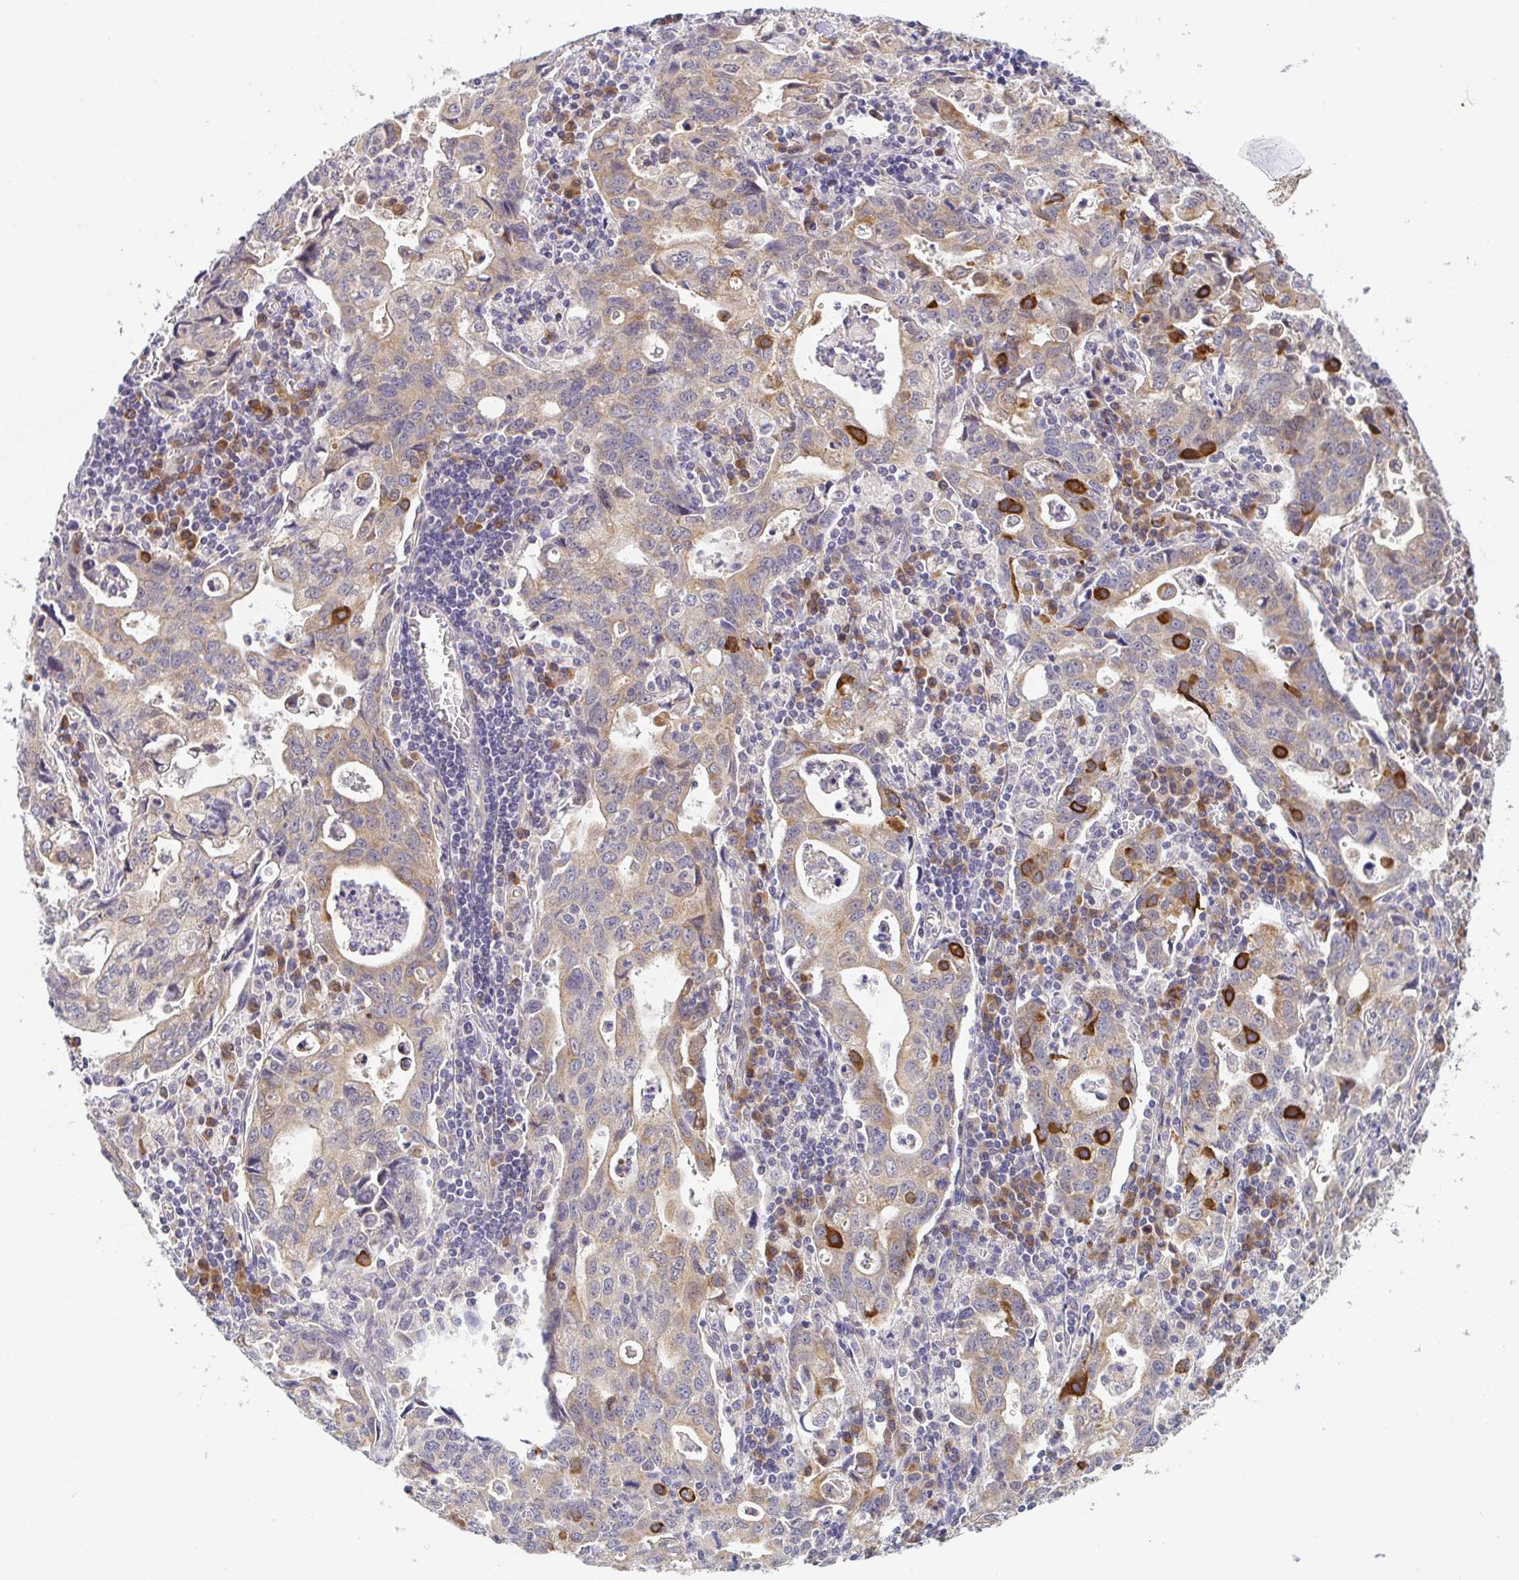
{"staining": {"intensity": "weak", "quantity": "25%-75%", "location": "cytoplasmic/membranous"}, "tissue": "stomach cancer", "cell_type": "Tumor cells", "image_type": "cancer", "snomed": [{"axis": "morphology", "description": "Adenocarcinoma, NOS"}, {"axis": "topography", "description": "Stomach, upper"}], "caption": "Immunohistochemical staining of human adenocarcinoma (stomach) demonstrates low levels of weak cytoplasmic/membranous protein staining in approximately 25%-75% of tumor cells.", "gene": "BCL2L1", "patient": {"sex": "male", "age": 85}}